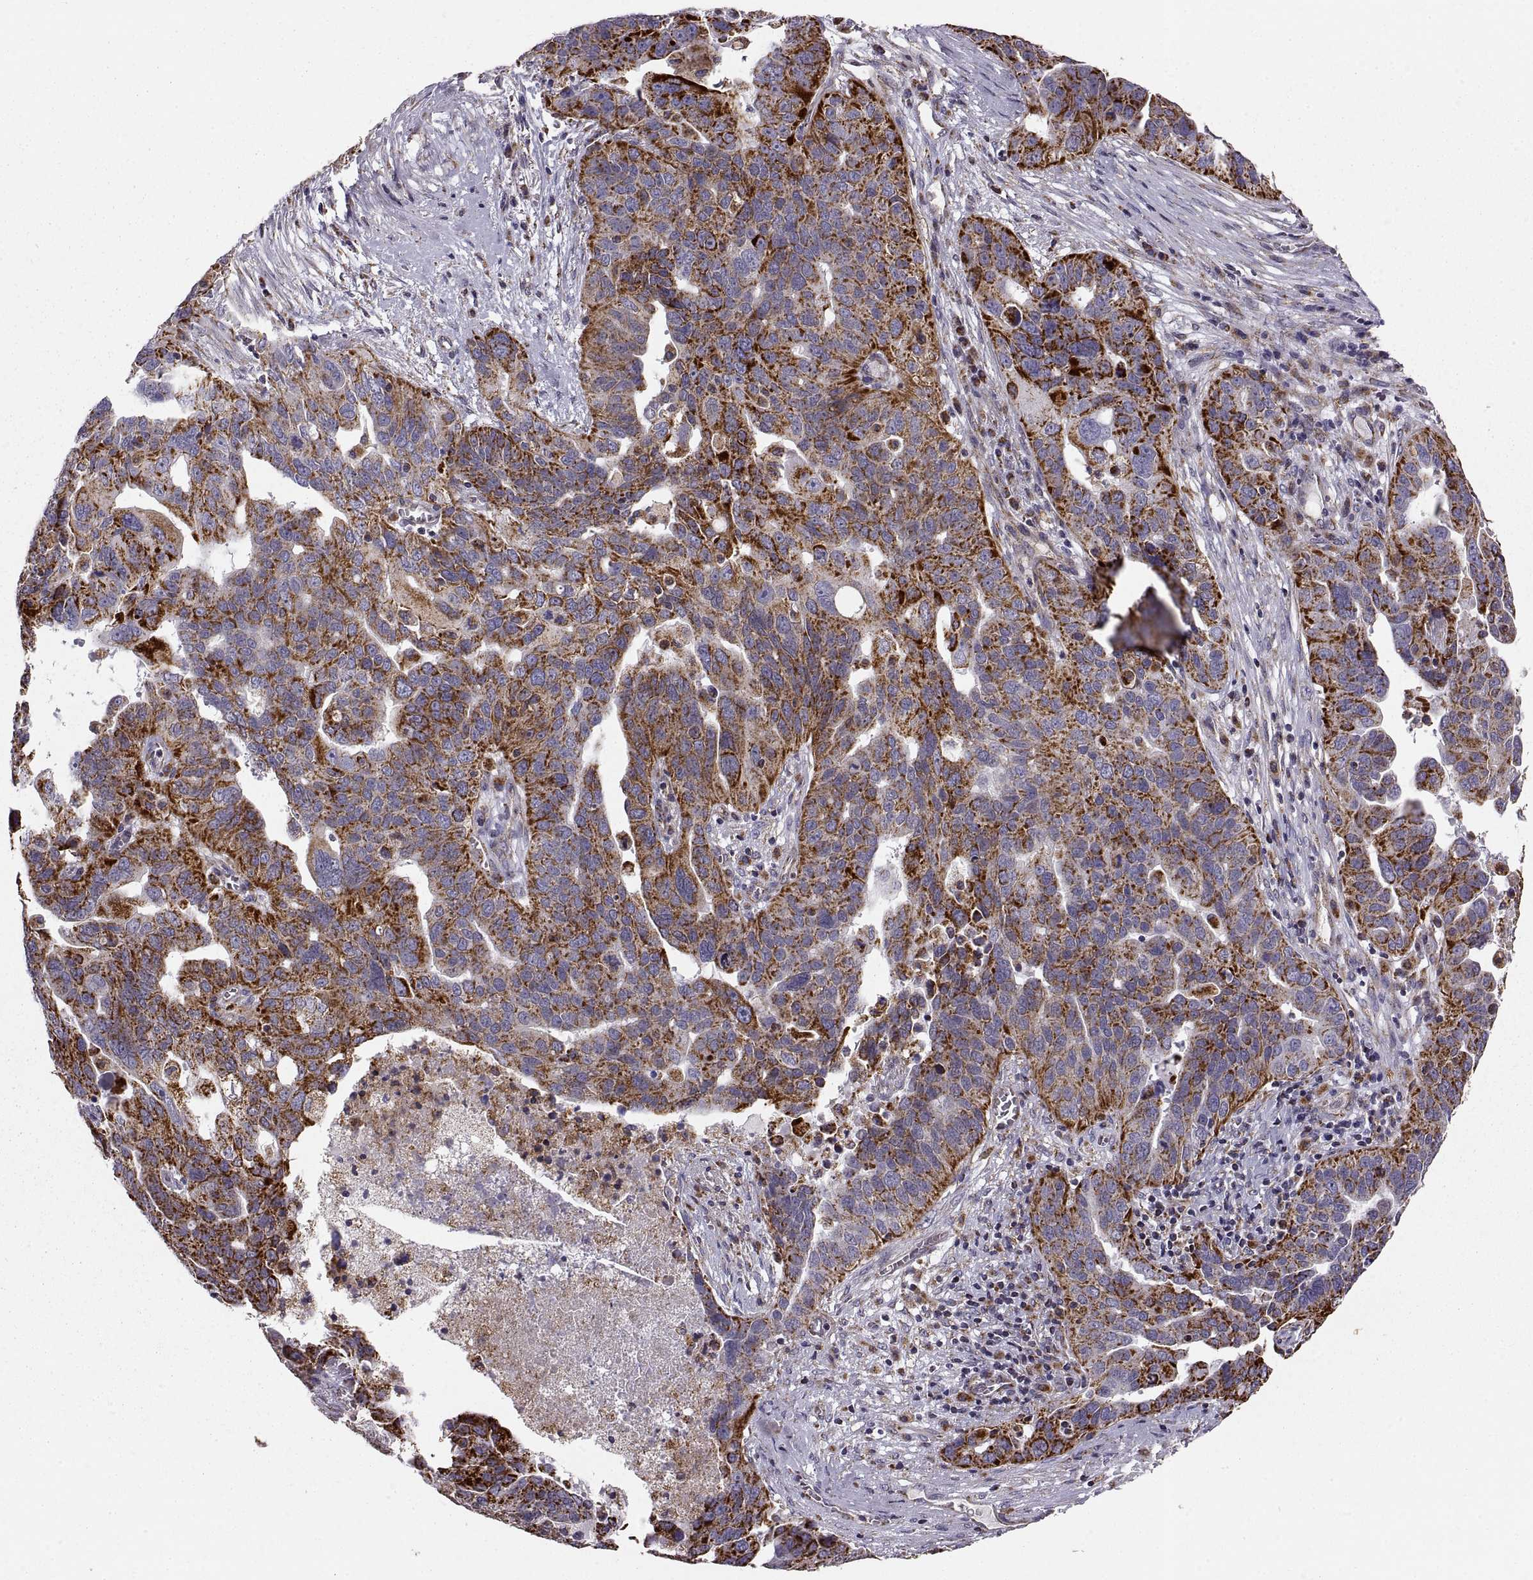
{"staining": {"intensity": "strong", "quantity": "25%-75%", "location": "cytoplasmic/membranous"}, "tissue": "ovarian cancer", "cell_type": "Tumor cells", "image_type": "cancer", "snomed": [{"axis": "morphology", "description": "Carcinoma, endometroid"}, {"axis": "topography", "description": "Soft tissue"}, {"axis": "topography", "description": "Ovary"}], "caption": "High-magnification brightfield microscopy of ovarian cancer (endometroid carcinoma) stained with DAB (brown) and counterstained with hematoxylin (blue). tumor cells exhibit strong cytoplasmic/membranous positivity is present in approximately25%-75% of cells.", "gene": "ARSD", "patient": {"sex": "female", "age": 52}}